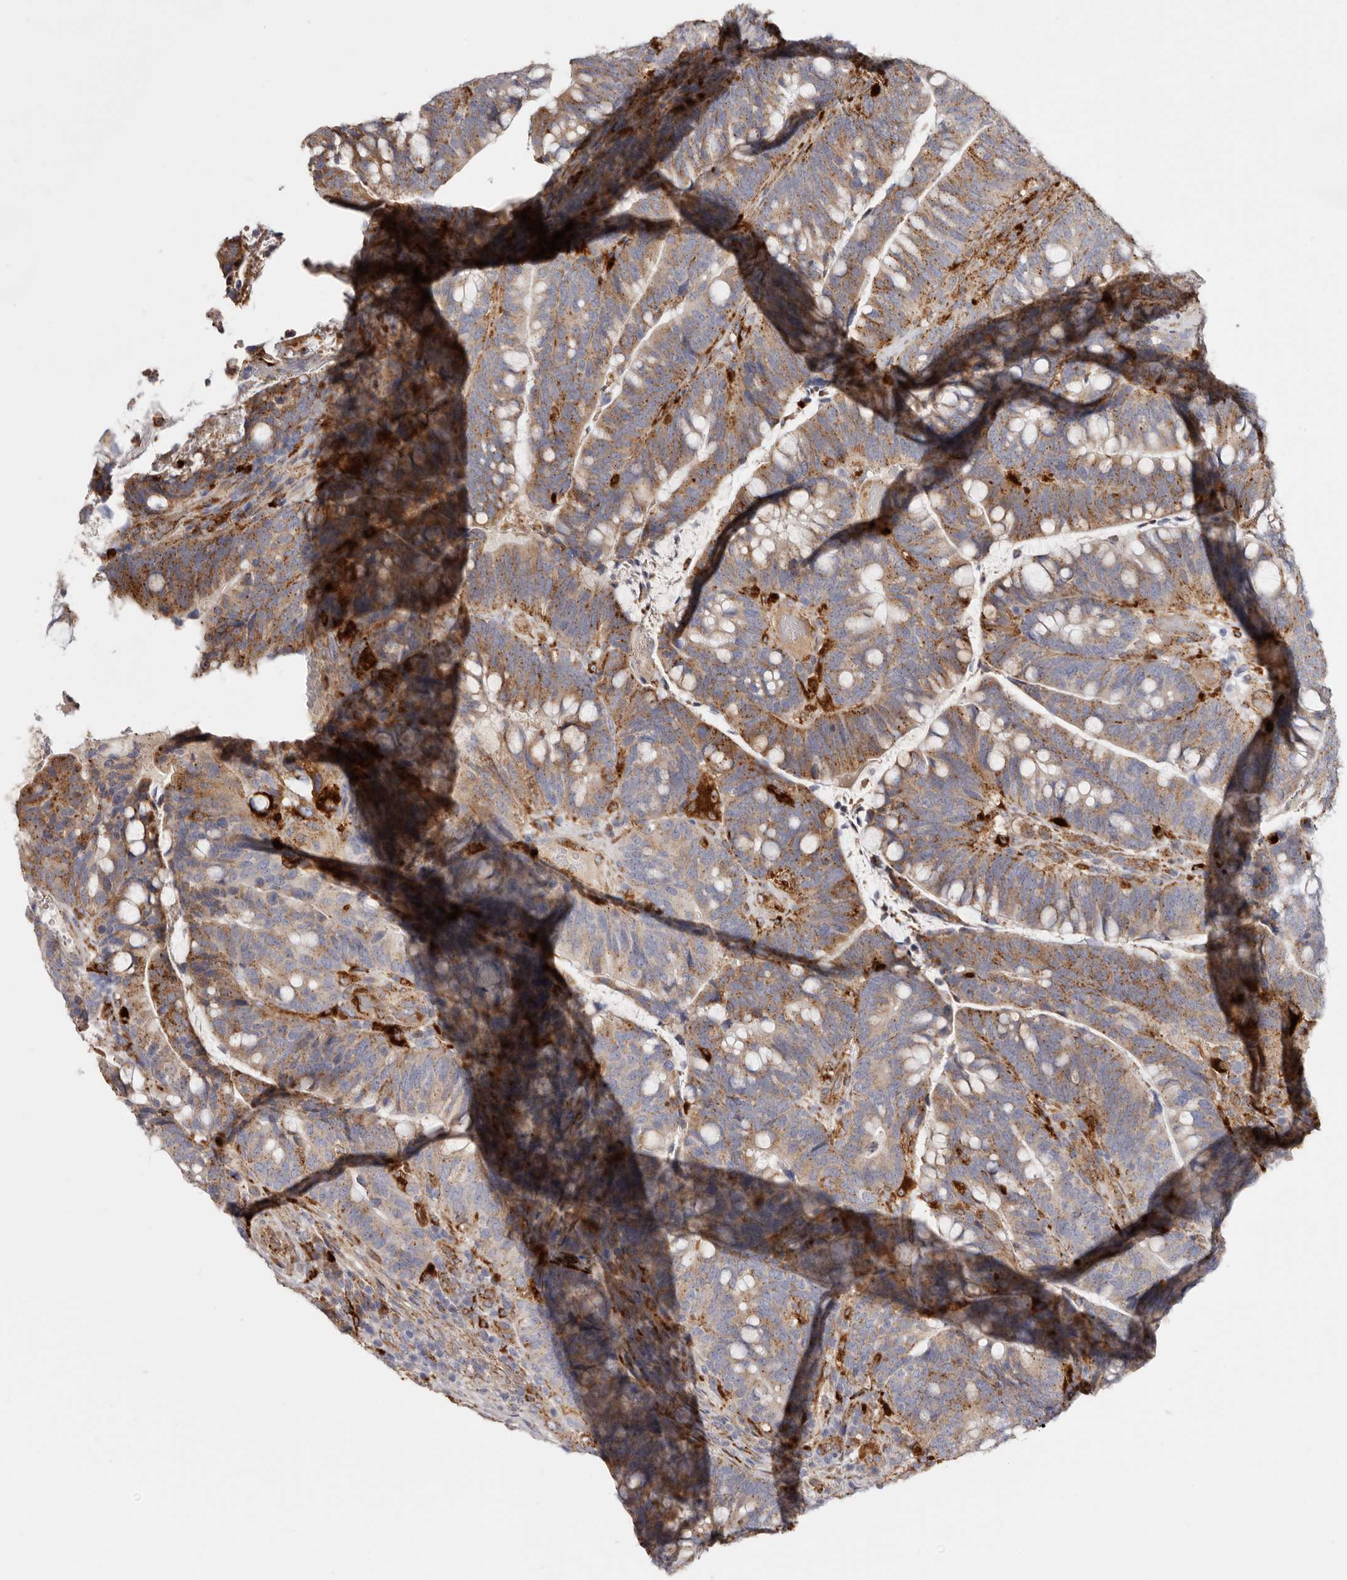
{"staining": {"intensity": "moderate", "quantity": ">75%", "location": "cytoplasmic/membranous"}, "tissue": "colorectal cancer", "cell_type": "Tumor cells", "image_type": "cancer", "snomed": [{"axis": "morphology", "description": "Adenocarcinoma, NOS"}, {"axis": "topography", "description": "Colon"}], "caption": "A photomicrograph of colorectal cancer stained for a protein exhibits moderate cytoplasmic/membranous brown staining in tumor cells.", "gene": "GRN", "patient": {"sex": "female", "age": 66}}